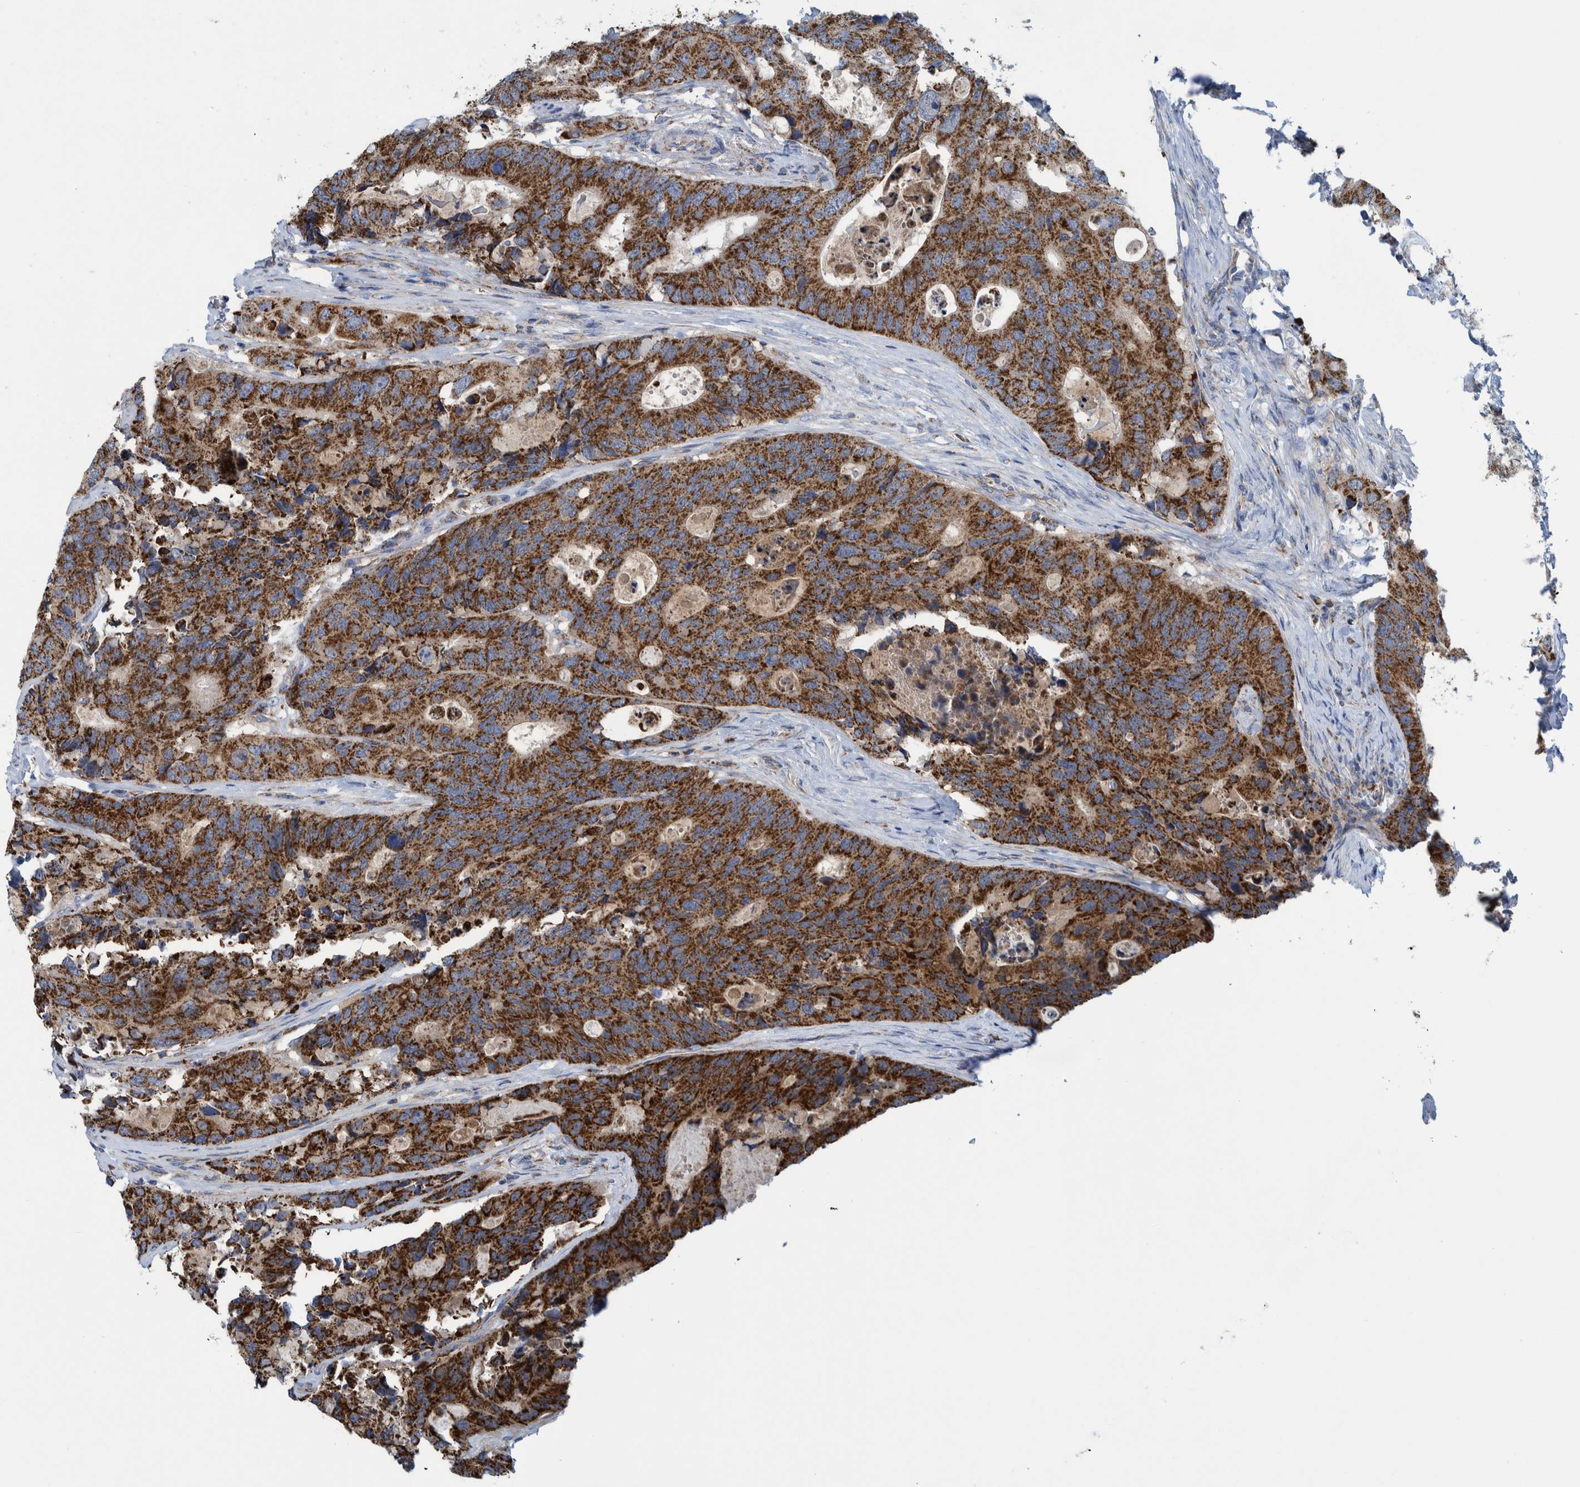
{"staining": {"intensity": "strong", "quantity": ">75%", "location": "cytoplasmic/membranous"}, "tissue": "colorectal cancer", "cell_type": "Tumor cells", "image_type": "cancer", "snomed": [{"axis": "morphology", "description": "Adenocarcinoma, NOS"}, {"axis": "topography", "description": "Colon"}], "caption": "Colorectal adenocarcinoma stained for a protein shows strong cytoplasmic/membranous positivity in tumor cells. The staining was performed using DAB to visualize the protein expression in brown, while the nuclei were stained in blue with hematoxylin (Magnification: 20x).", "gene": "MRPS7", "patient": {"sex": "male", "age": 71}}